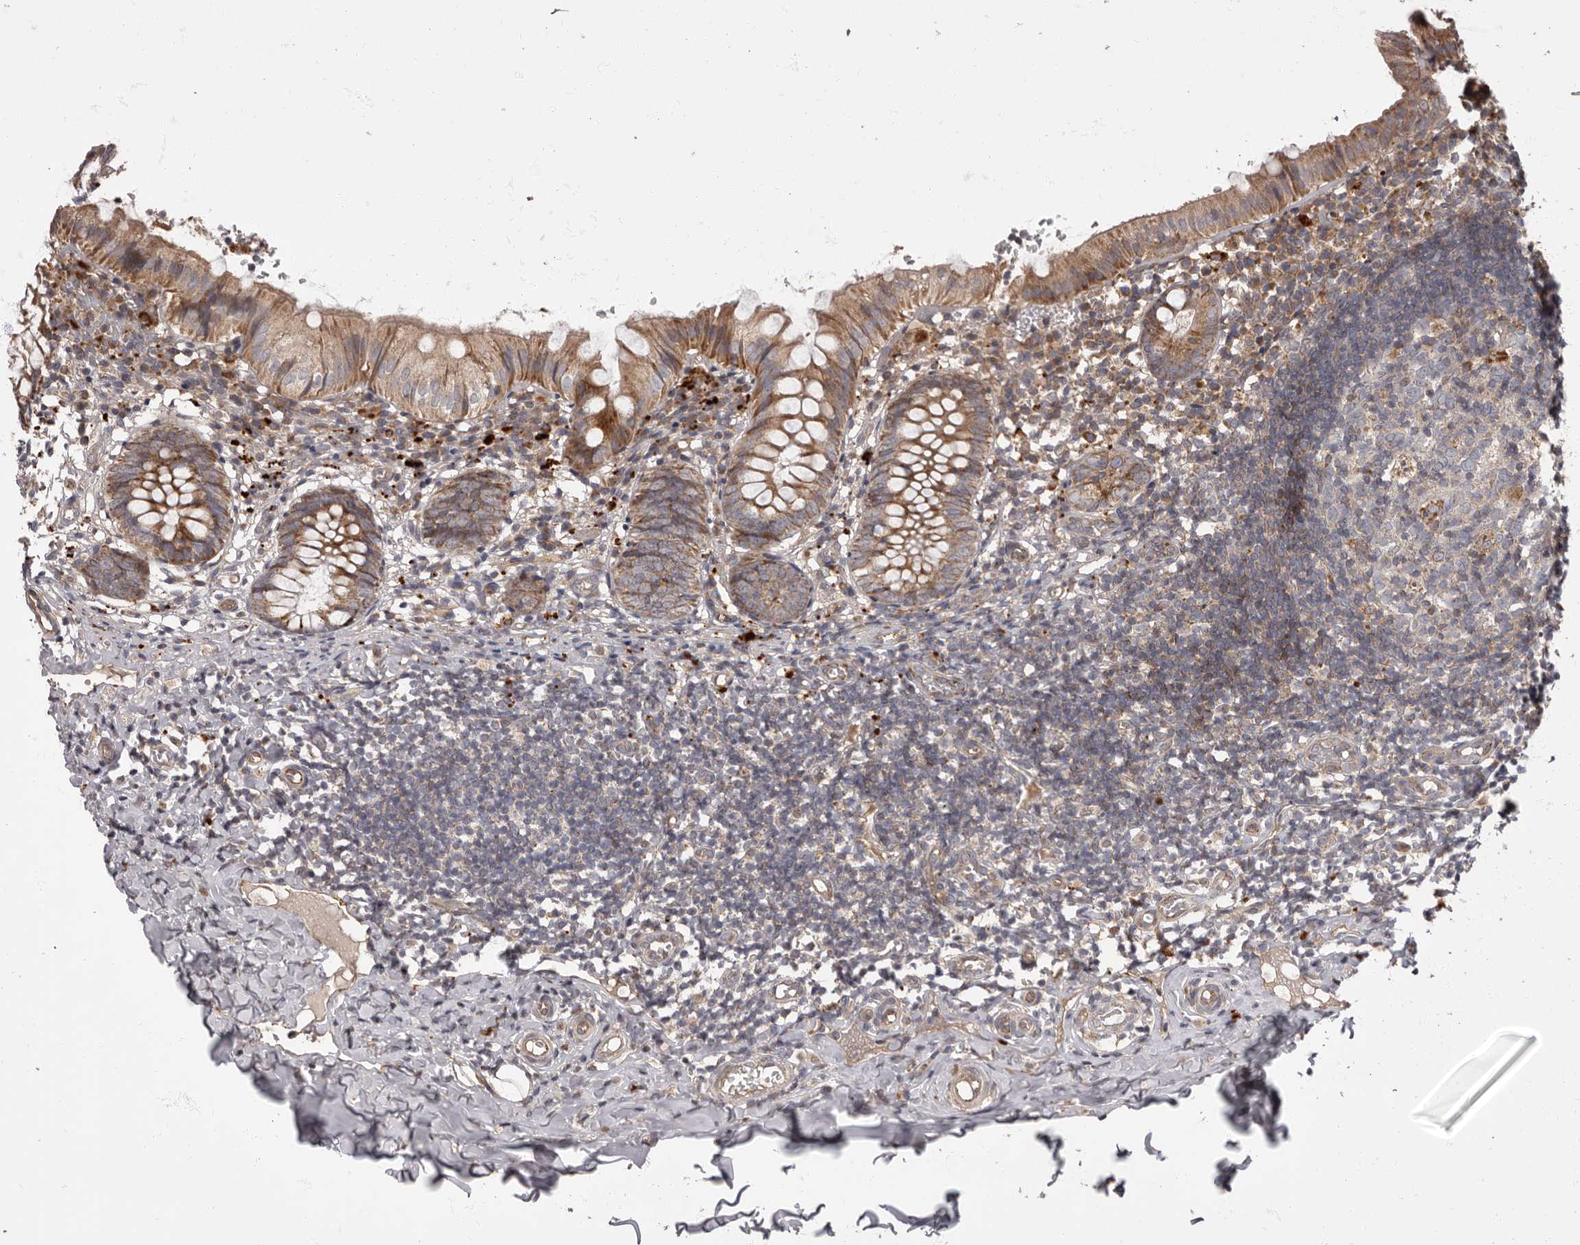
{"staining": {"intensity": "moderate", "quantity": ">75%", "location": "cytoplasmic/membranous"}, "tissue": "appendix", "cell_type": "Glandular cells", "image_type": "normal", "snomed": [{"axis": "morphology", "description": "Normal tissue, NOS"}, {"axis": "topography", "description": "Appendix"}], "caption": "Protein staining exhibits moderate cytoplasmic/membranous staining in approximately >75% of glandular cells in benign appendix.", "gene": "ADCY2", "patient": {"sex": "male", "age": 8}}